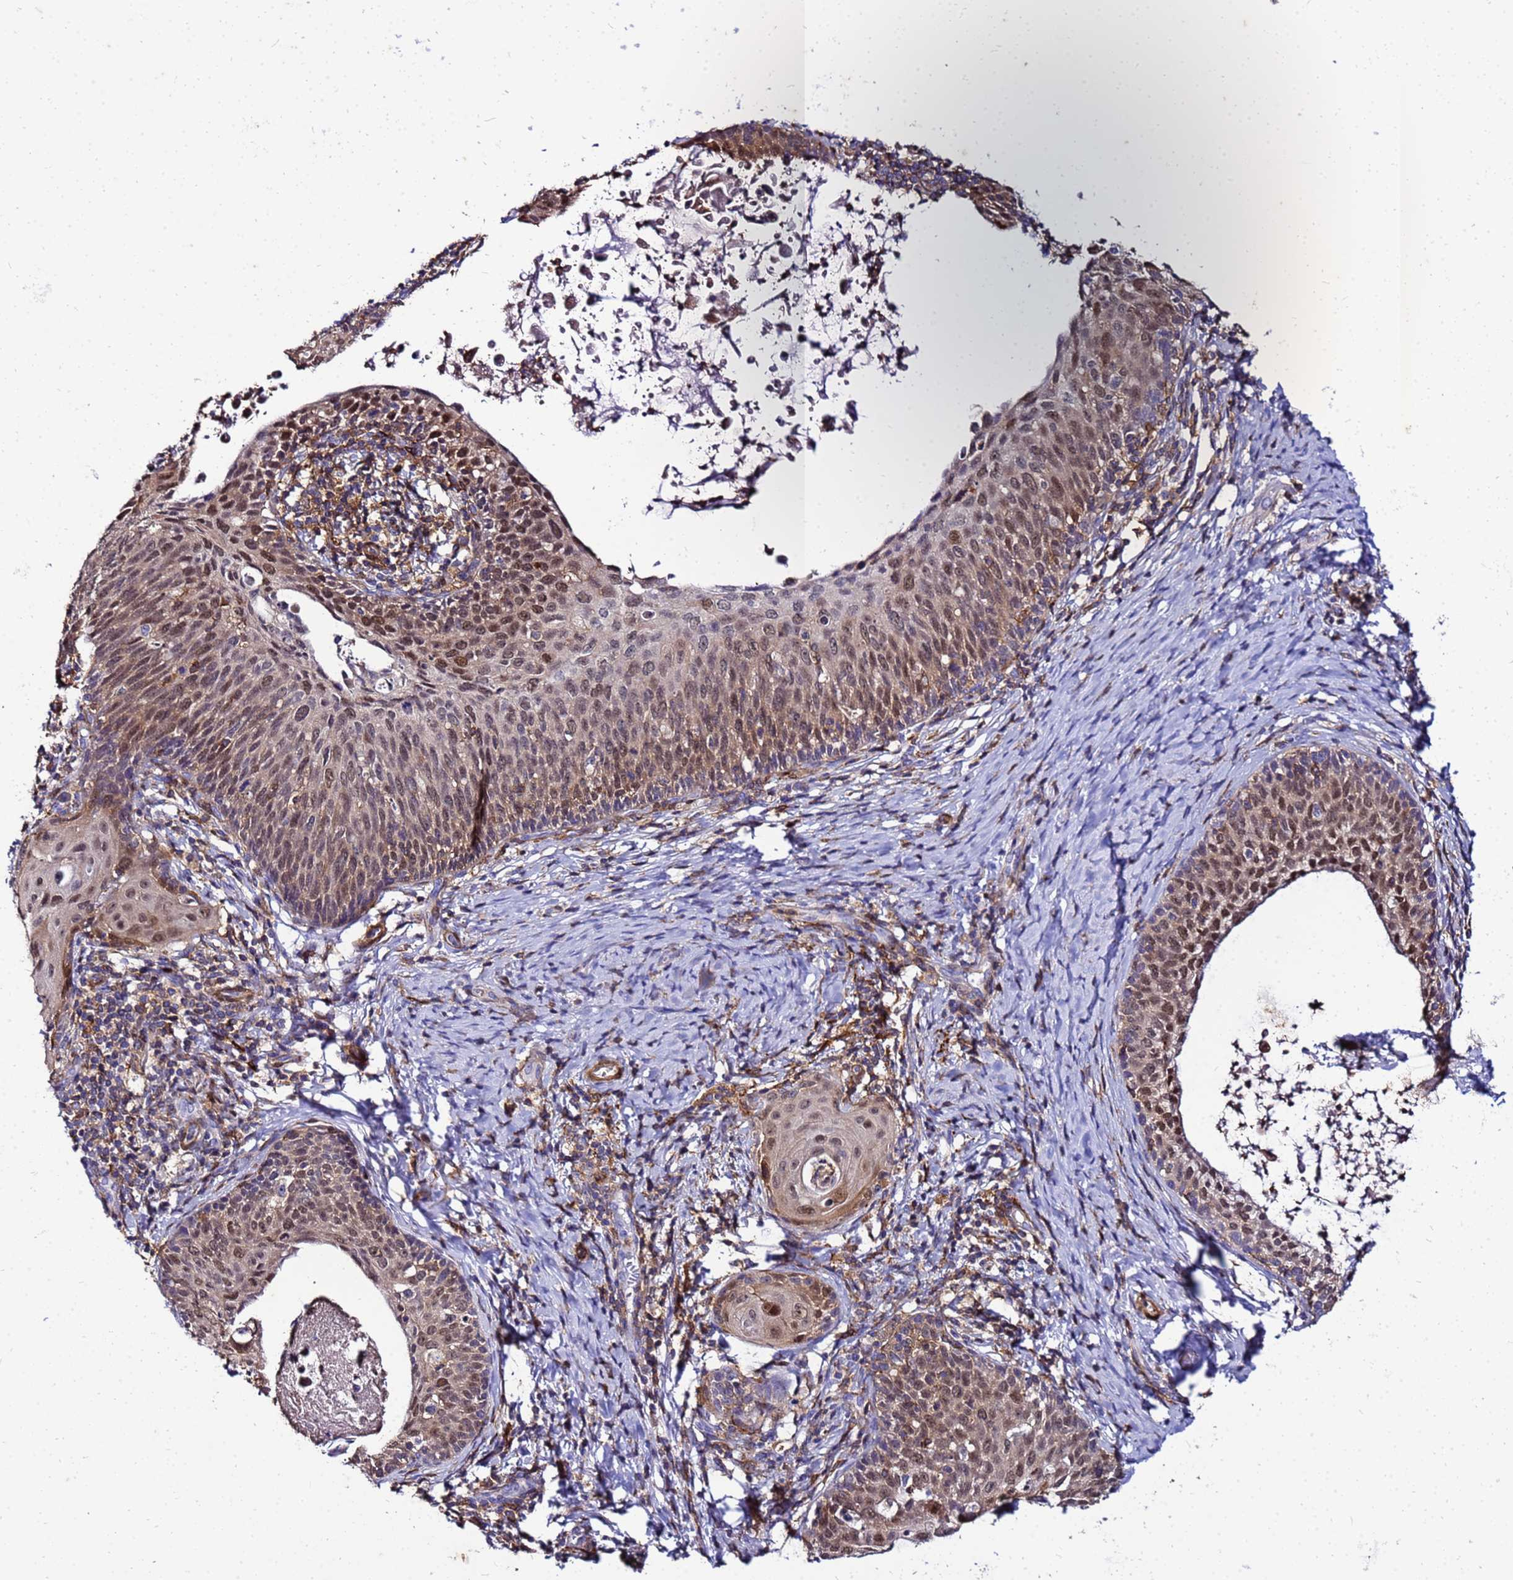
{"staining": {"intensity": "moderate", "quantity": ">75%", "location": "nuclear"}, "tissue": "cervical cancer", "cell_type": "Tumor cells", "image_type": "cancer", "snomed": [{"axis": "morphology", "description": "Squamous cell carcinoma, NOS"}, {"axis": "topography", "description": "Cervix"}], "caption": "This is an image of immunohistochemistry (IHC) staining of cervical squamous cell carcinoma, which shows moderate expression in the nuclear of tumor cells.", "gene": "DBNDD2", "patient": {"sex": "female", "age": 52}}